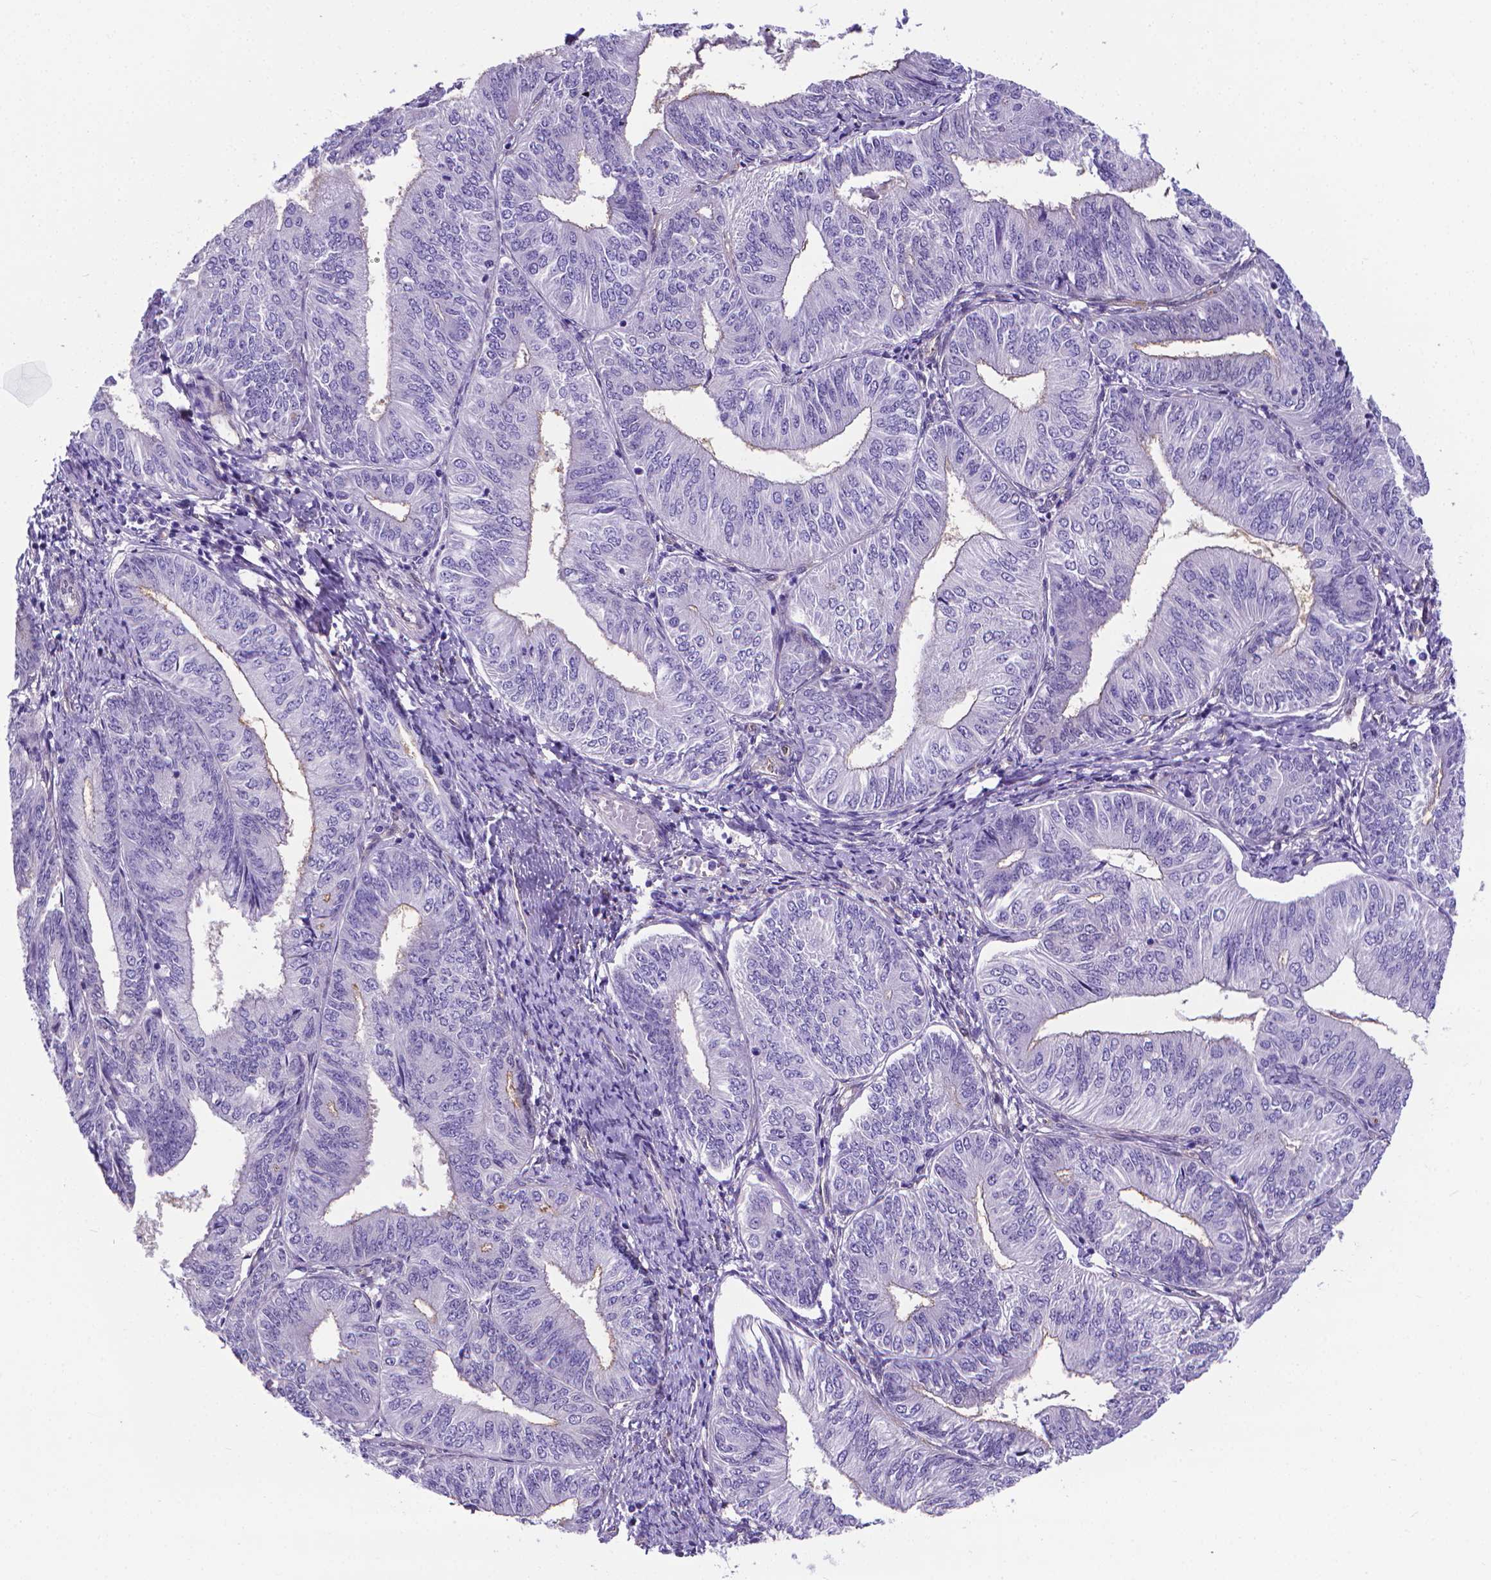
{"staining": {"intensity": "negative", "quantity": "none", "location": "none"}, "tissue": "endometrial cancer", "cell_type": "Tumor cells", "image_type": "cancer", "snomed": [{"axis": "morphology", "description": "Adenocarcinoma, NOS"}, {"axis": "topography", "description": "Endometrium"}], "caption": "Immunohistochemistry (IHC) histopathology image of human endometrial cancer (adenocarcinoma) stained for a protein (brown), which shows no expression in tumor cells.", "gene": "CLIC4", "patient": {"sex": "female", "age": 58}}